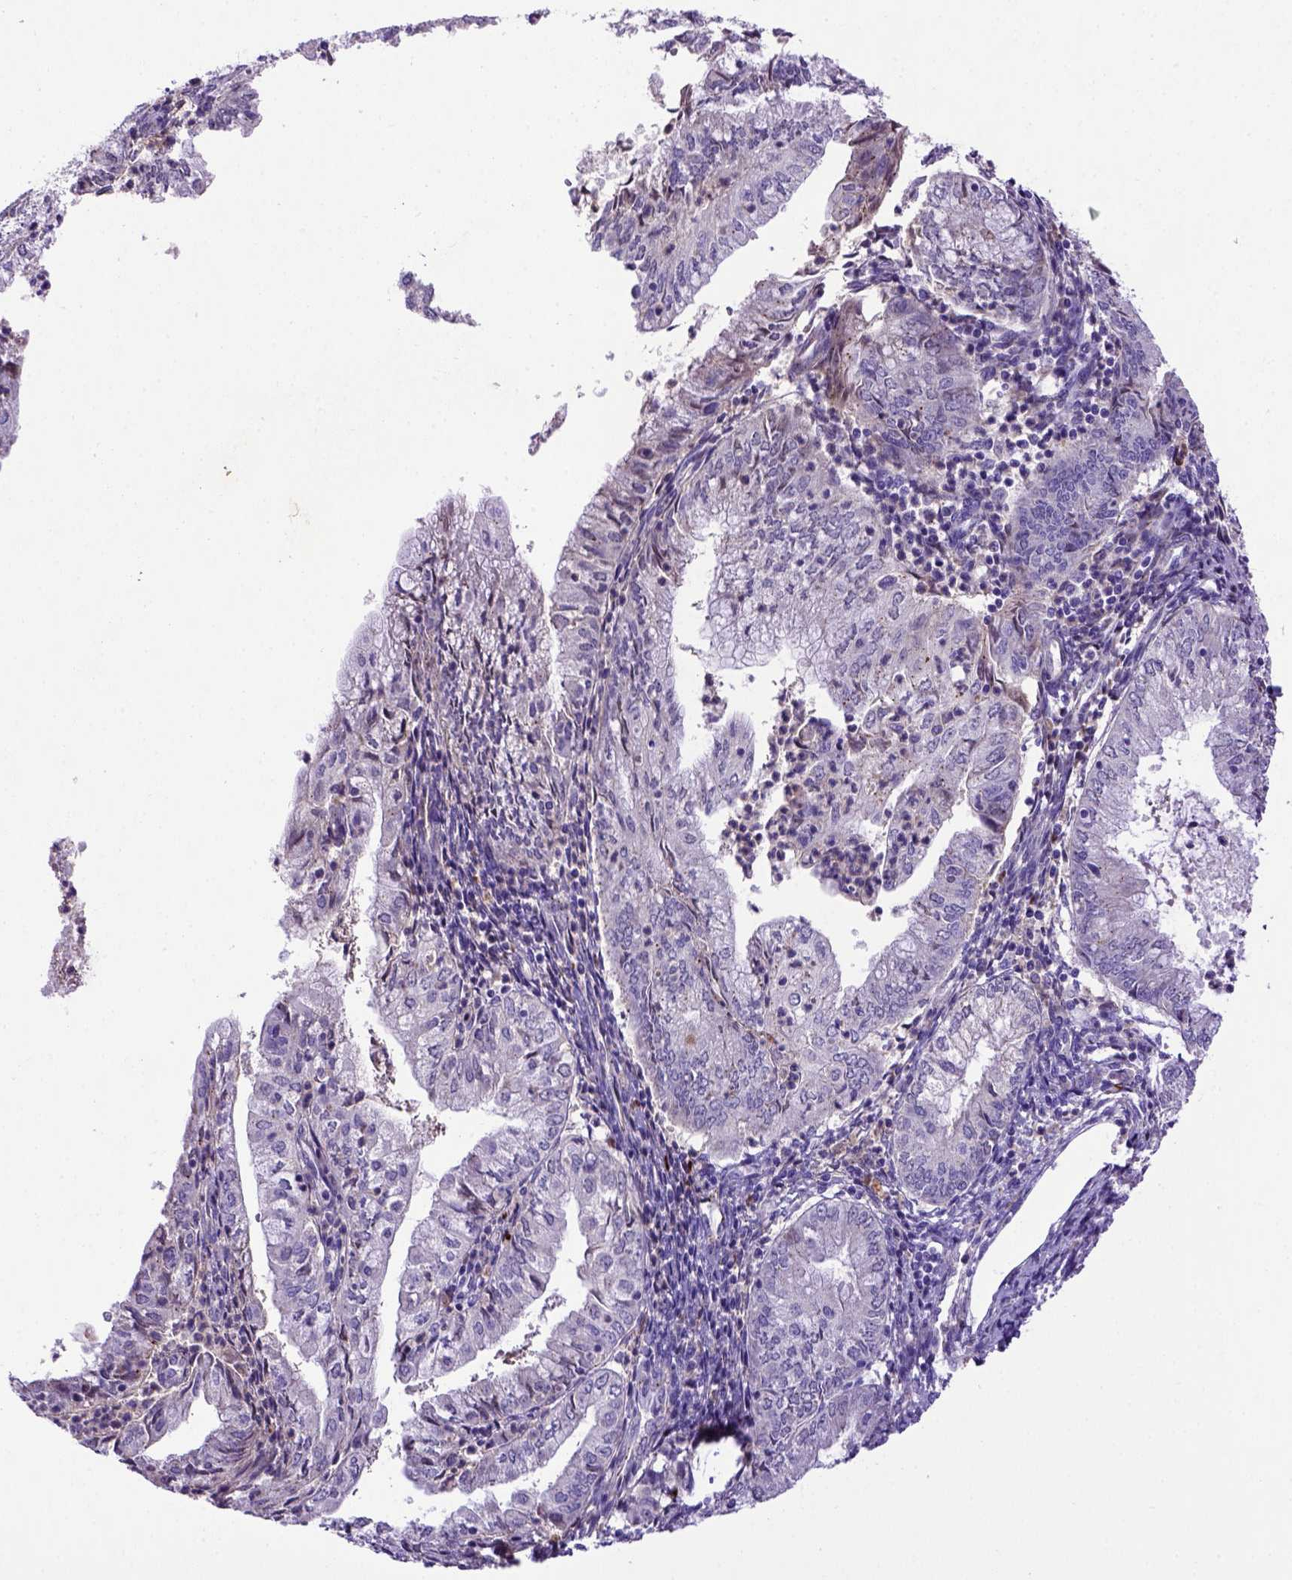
{"staining": {"intensity": "negative", "quantity": "none", "location": "none"}, "tissue": "endometrial cancer", "cell_type": "Tumor cells", "image_type": "cancer", "snomed": [{"axis": "morphology", "description": "Adenocarcinoma, NOS"}, {"axis": "topography", "description": "Endometrium"}], "caption": "DAB immunohistochemical staining of human adenocarcinoma (endometrial) exhibits no significant staining in tumor cells.", "gene": "ADAM12", "patient": {"sex": "female", "age": 55}}